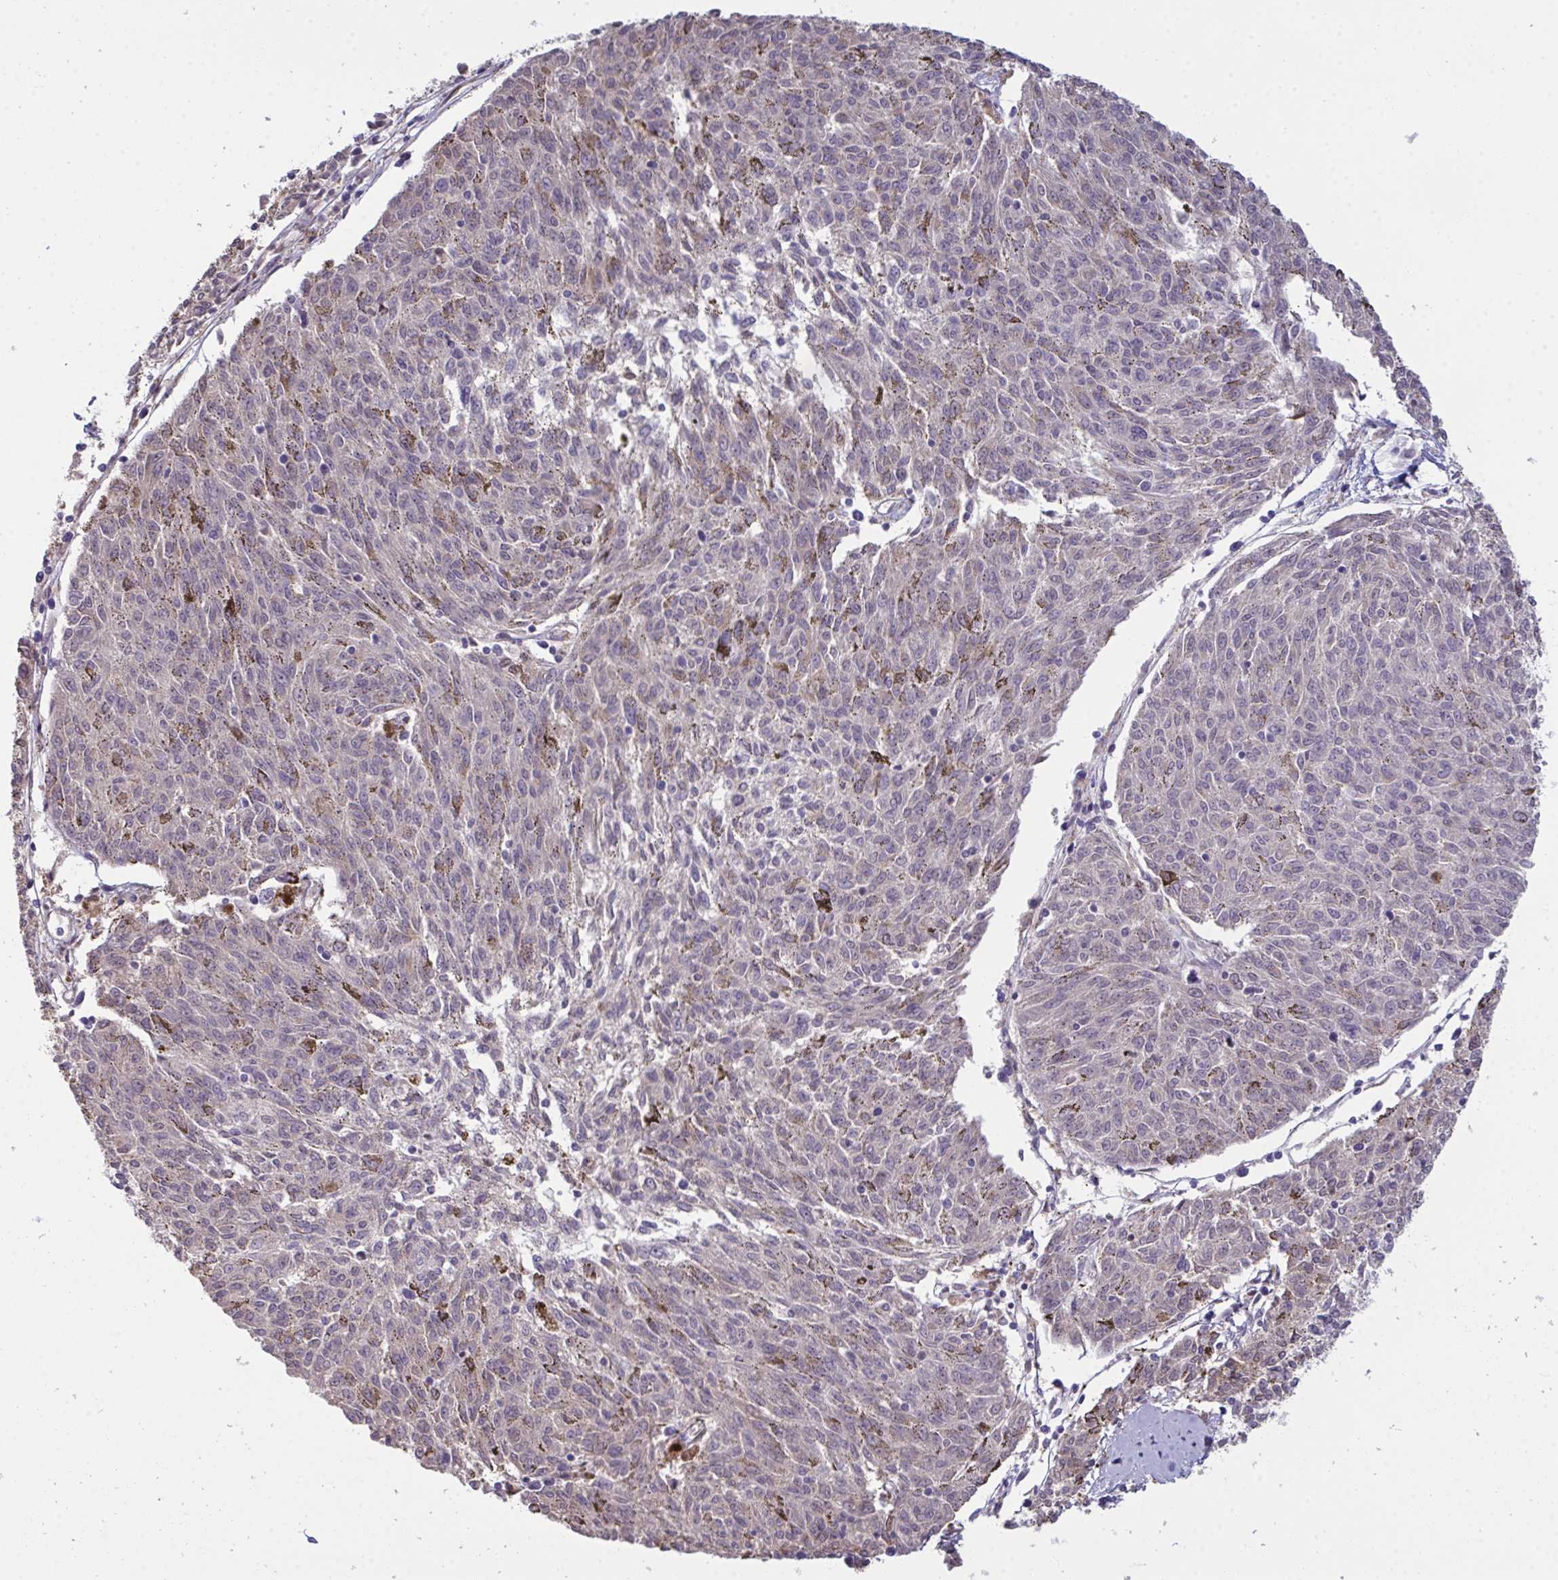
{"staining": {"intensity": "negative", "quantity": "none", "location": "none"}, "tissue": "melanoma", "cell_type": "Tumor cells", "image_type": "cancer", "snomed": [{"axis": "morphology", "description": "Malignant melanoma, NOS"}, {"axis": "topography", "description": "Skin"}], "caption": "Immunohistochemistry (IHC) image of neoplastic tissue: malignant melanoma stained with DAB (3,3'-diaminobenzidine) exhibits no significant protein positivity in tumor cells.", "gene": "SETD7", "patient": {"sex": "female", "age": 72}}